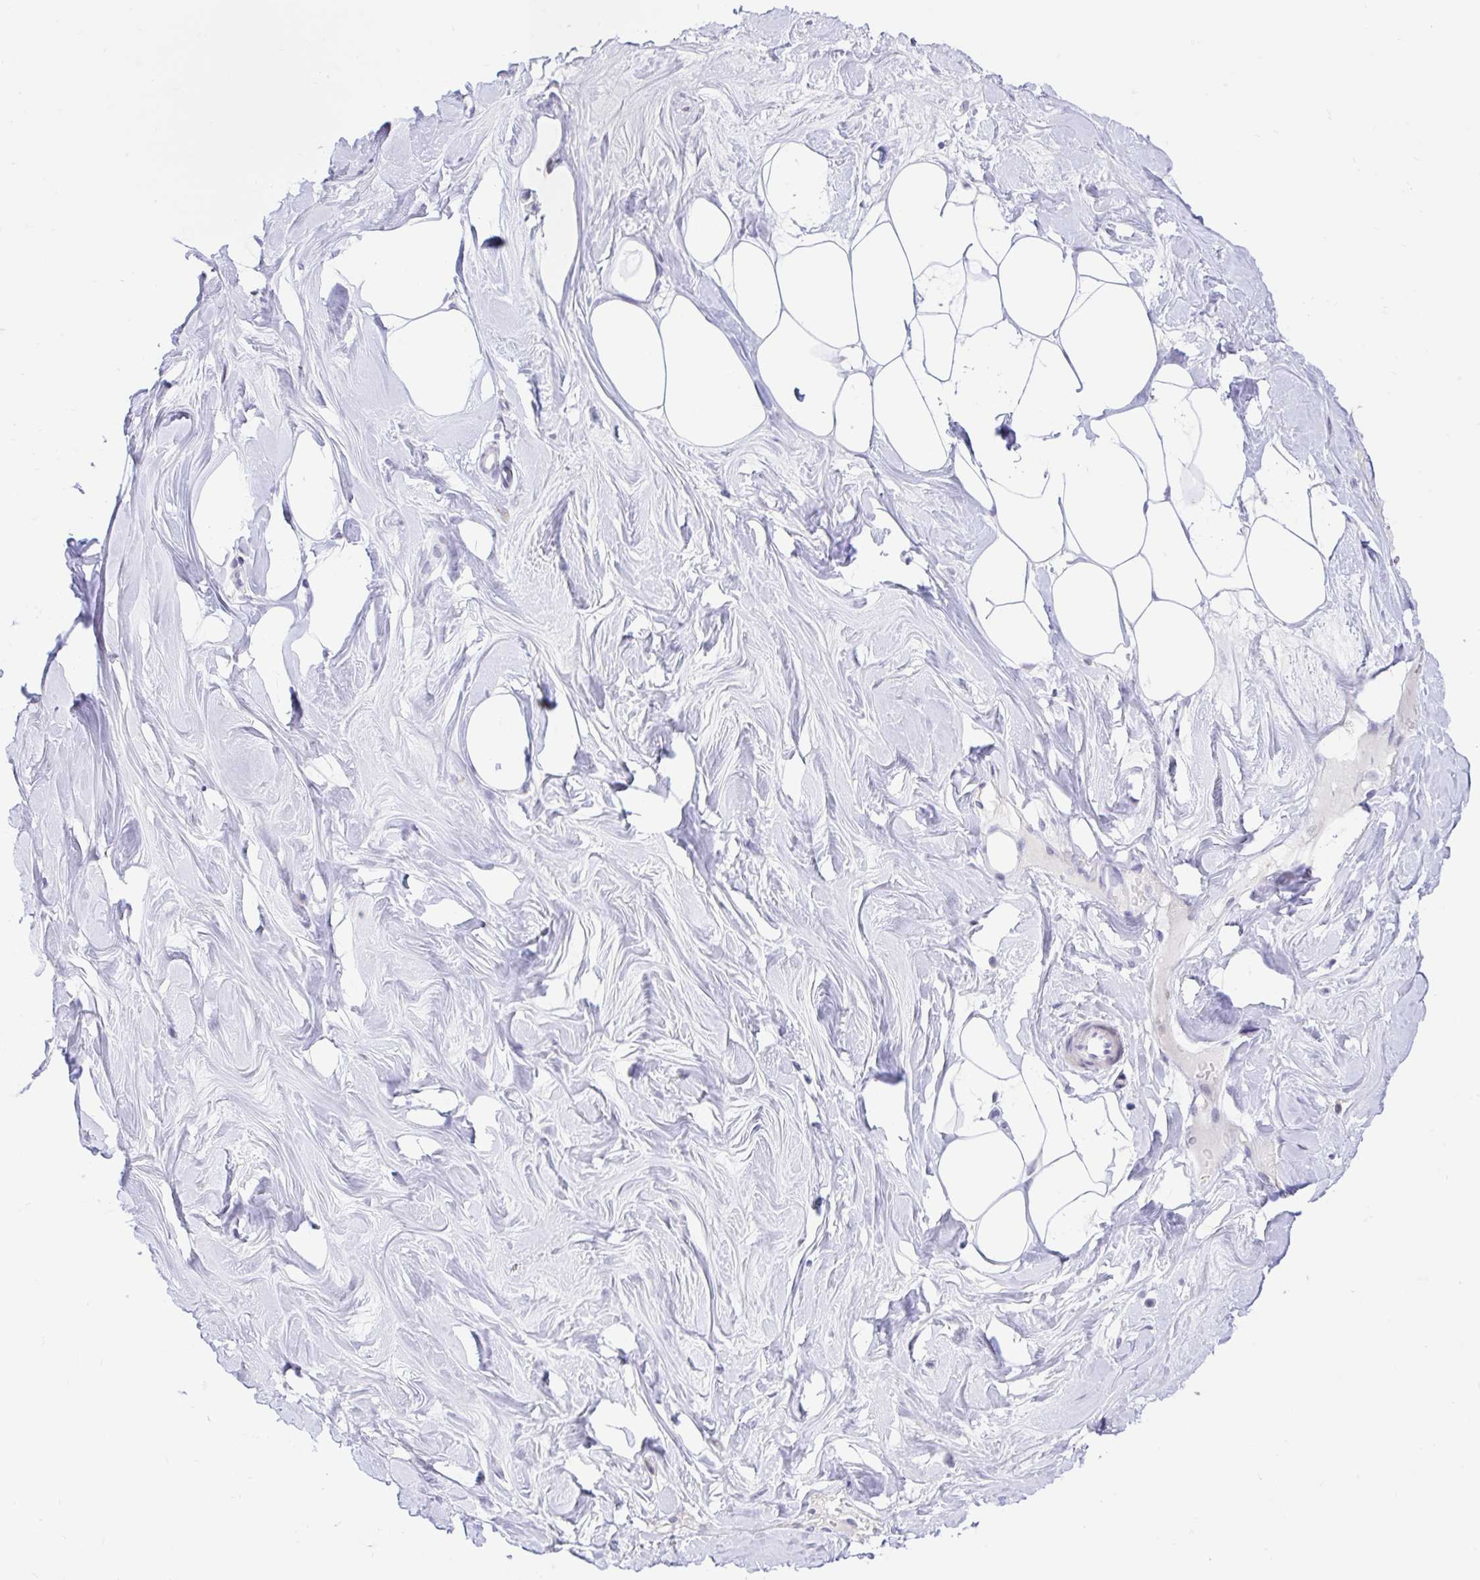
{"staining": {"intensity": "negative", "quantity": "none", "location": "none"}, "tissue": "breast", "cell_type": "Adipocytes", "image_type": "normal", "snomed": [{"axis": "morphology", "description": "Normal tissue, NOS"}, {"axis": "topography", "description": "Breast"}], "caption": "Immunohistochemical staining of normal breast displays no significant expression in adipocytes.", "gene": "NHLH2", "patient": {"sex": "female", "age": 27}}